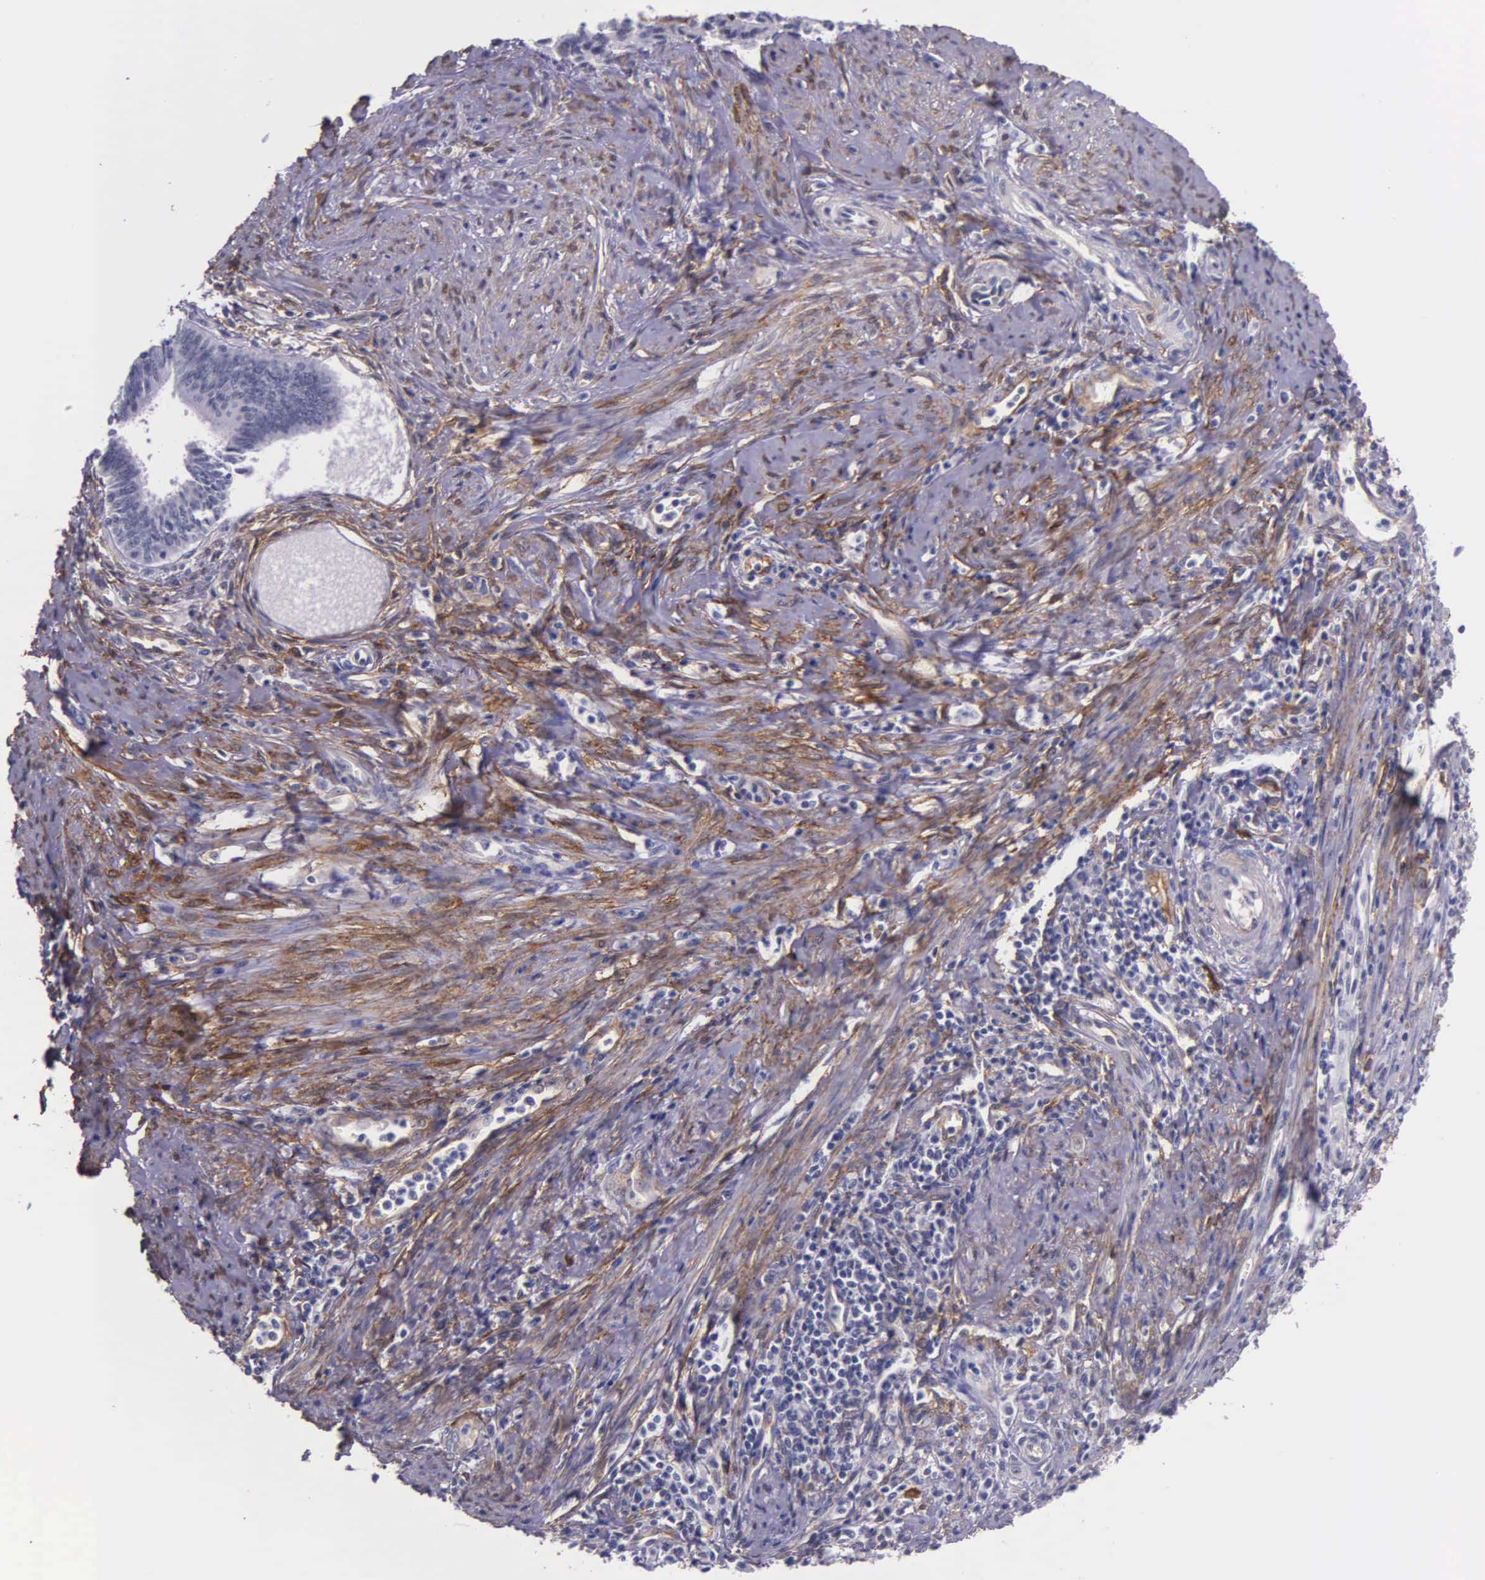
{"staining": {"intensity": "negative", "quantity": "none", "location": "none"}, "tissue": "cervical cancer", "cell_type": "Tumor cells", "image_type": "cancer", "snomed": [{"axis": "morphology", "description": "Normal tissue, NOS"}, {"axis": "morphology", "description": "Adenocarcinoma, NOS"}, {"axis": "topography", "description": "Cervix"}], "caption": "This is an immunohistochemistry (IHC) micrograph of cervical adenocarcinoma. There is no staining in tumor cells.", "gene": "AHNAK2", "patient": {"sex": "female", "age": 34}}